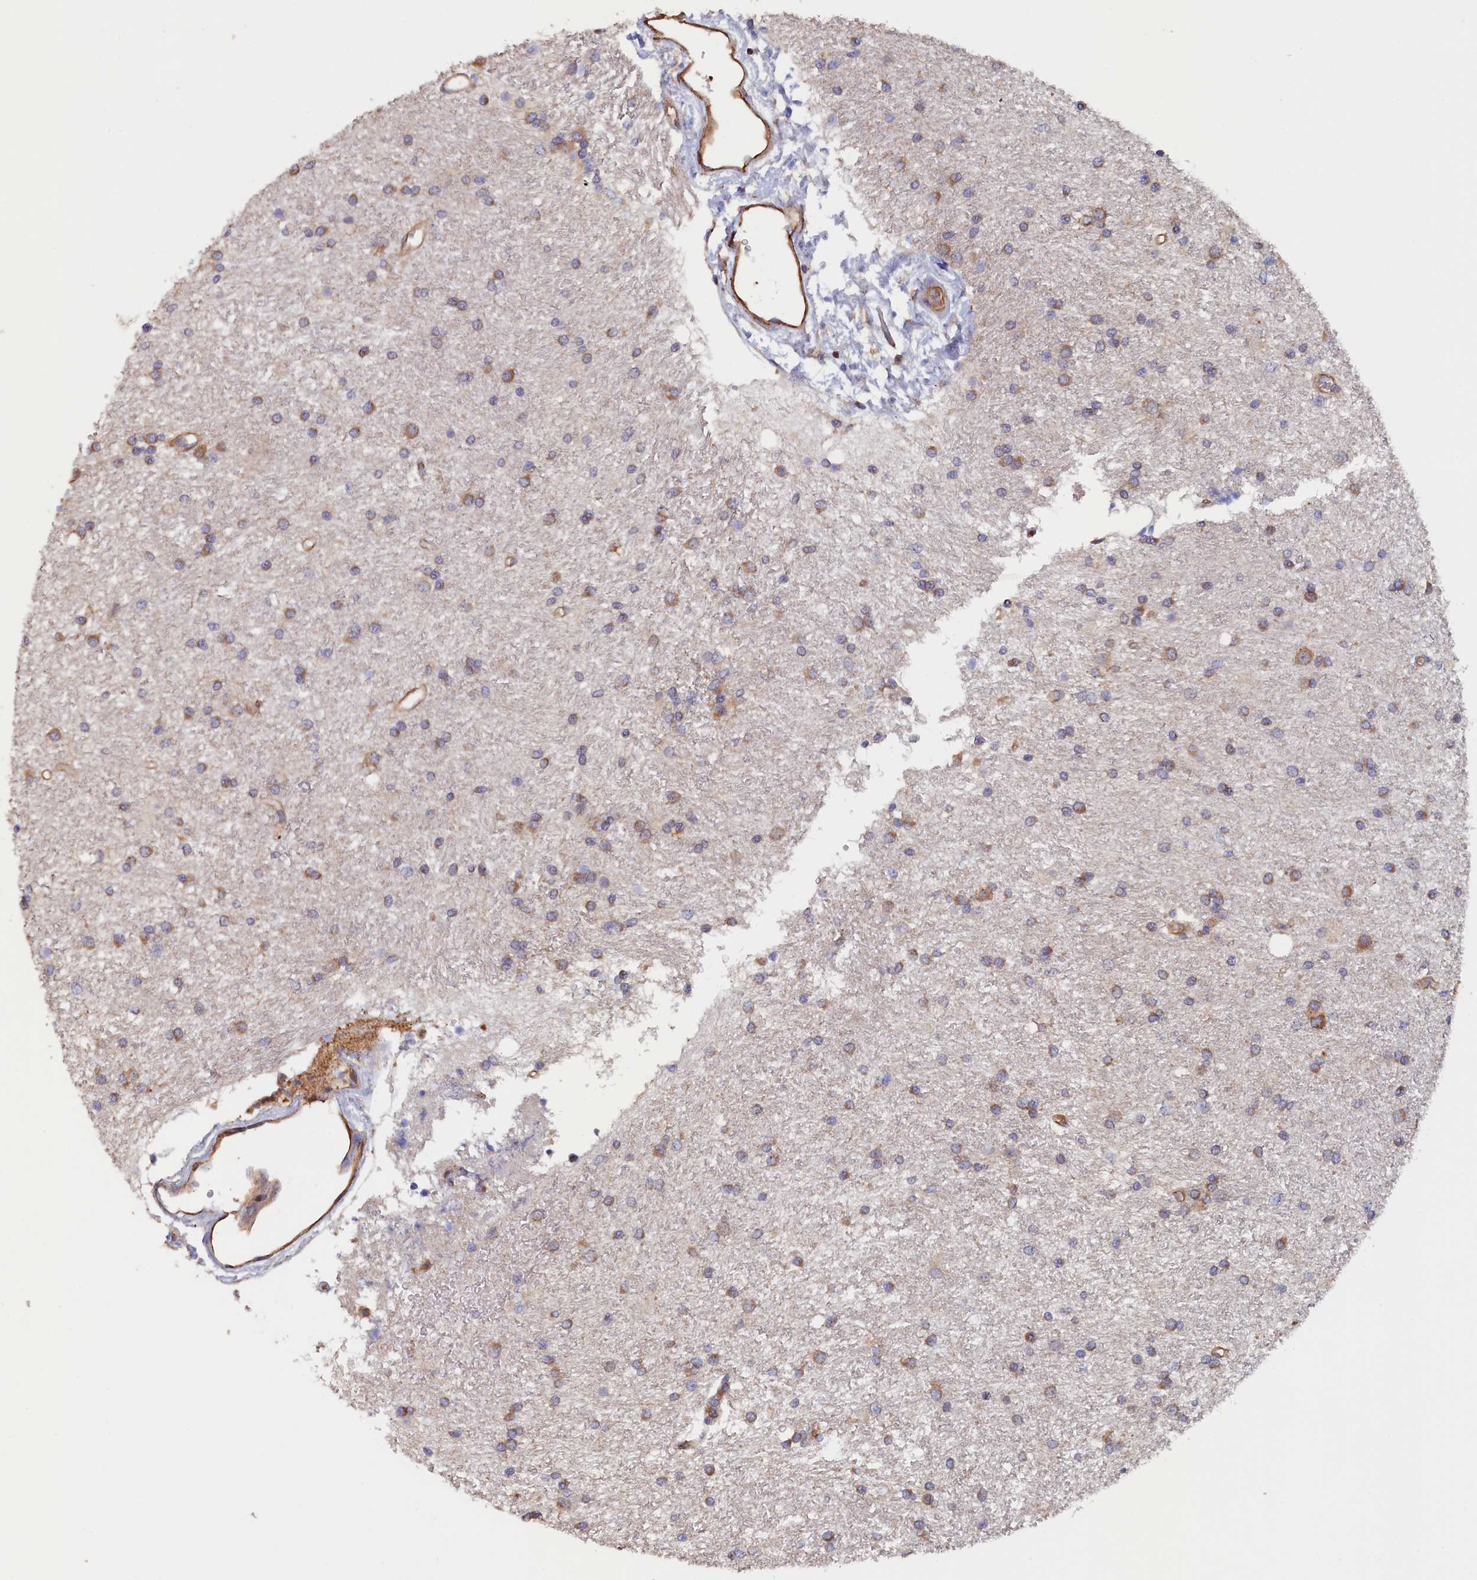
{"staining": {"intensity": "moderate", "quantity": "<25%", "location": "cytoplasmic/membranous"}, "tissue": "glioma", "cell_type": "Tumor cells", "image_type": "cancer", "snomed": [{"axis": "morphology", "description": "Glioma, malignant, High grade"}, {"axis": "topography", "description": "Brain"}], "caption": "A brown stain shows moderate cytoplasmic/membranous expression of a protein in human glioma tumor cells.", "gene": "ANKRD2", "patient": {"sex": "male", "age": 77}}